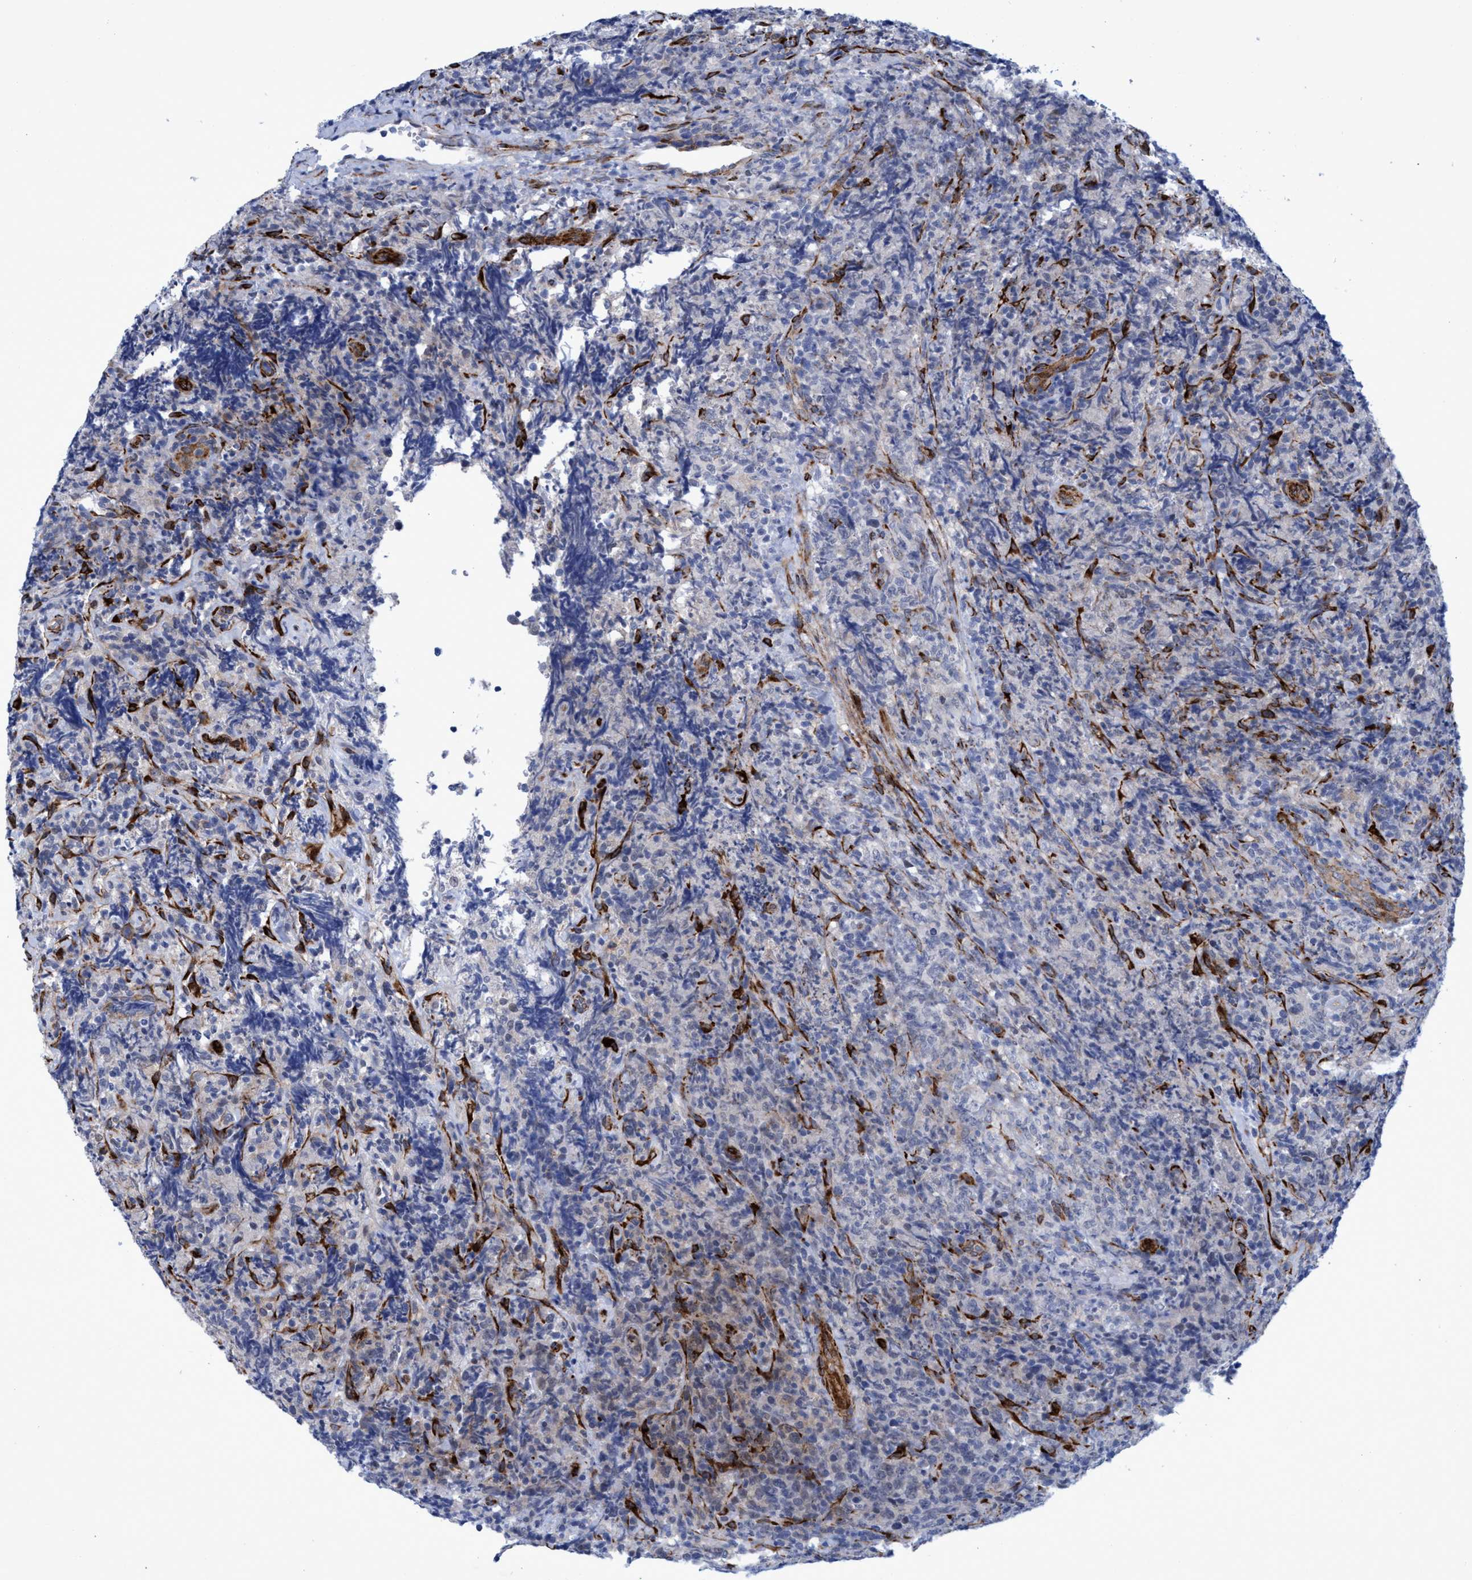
{"staining": {"intensity": "negative", "quantity": "none", "location": "none"}, "tissue": "lymphoma", "cell_type": "Tumor cells", "image_type": "cancer", "snomed": [{"axis": "morphology", "description": "Malignant lymphoma, non-Hodgkin's type, High grade"}, {"axis": "topography", "description": "Tonsil"}], "caption": "There is no significant positivity in tumor cells of lymphoma.", "gene": "SLC43A2", "patient": {"sex": "female", "age": 36}}